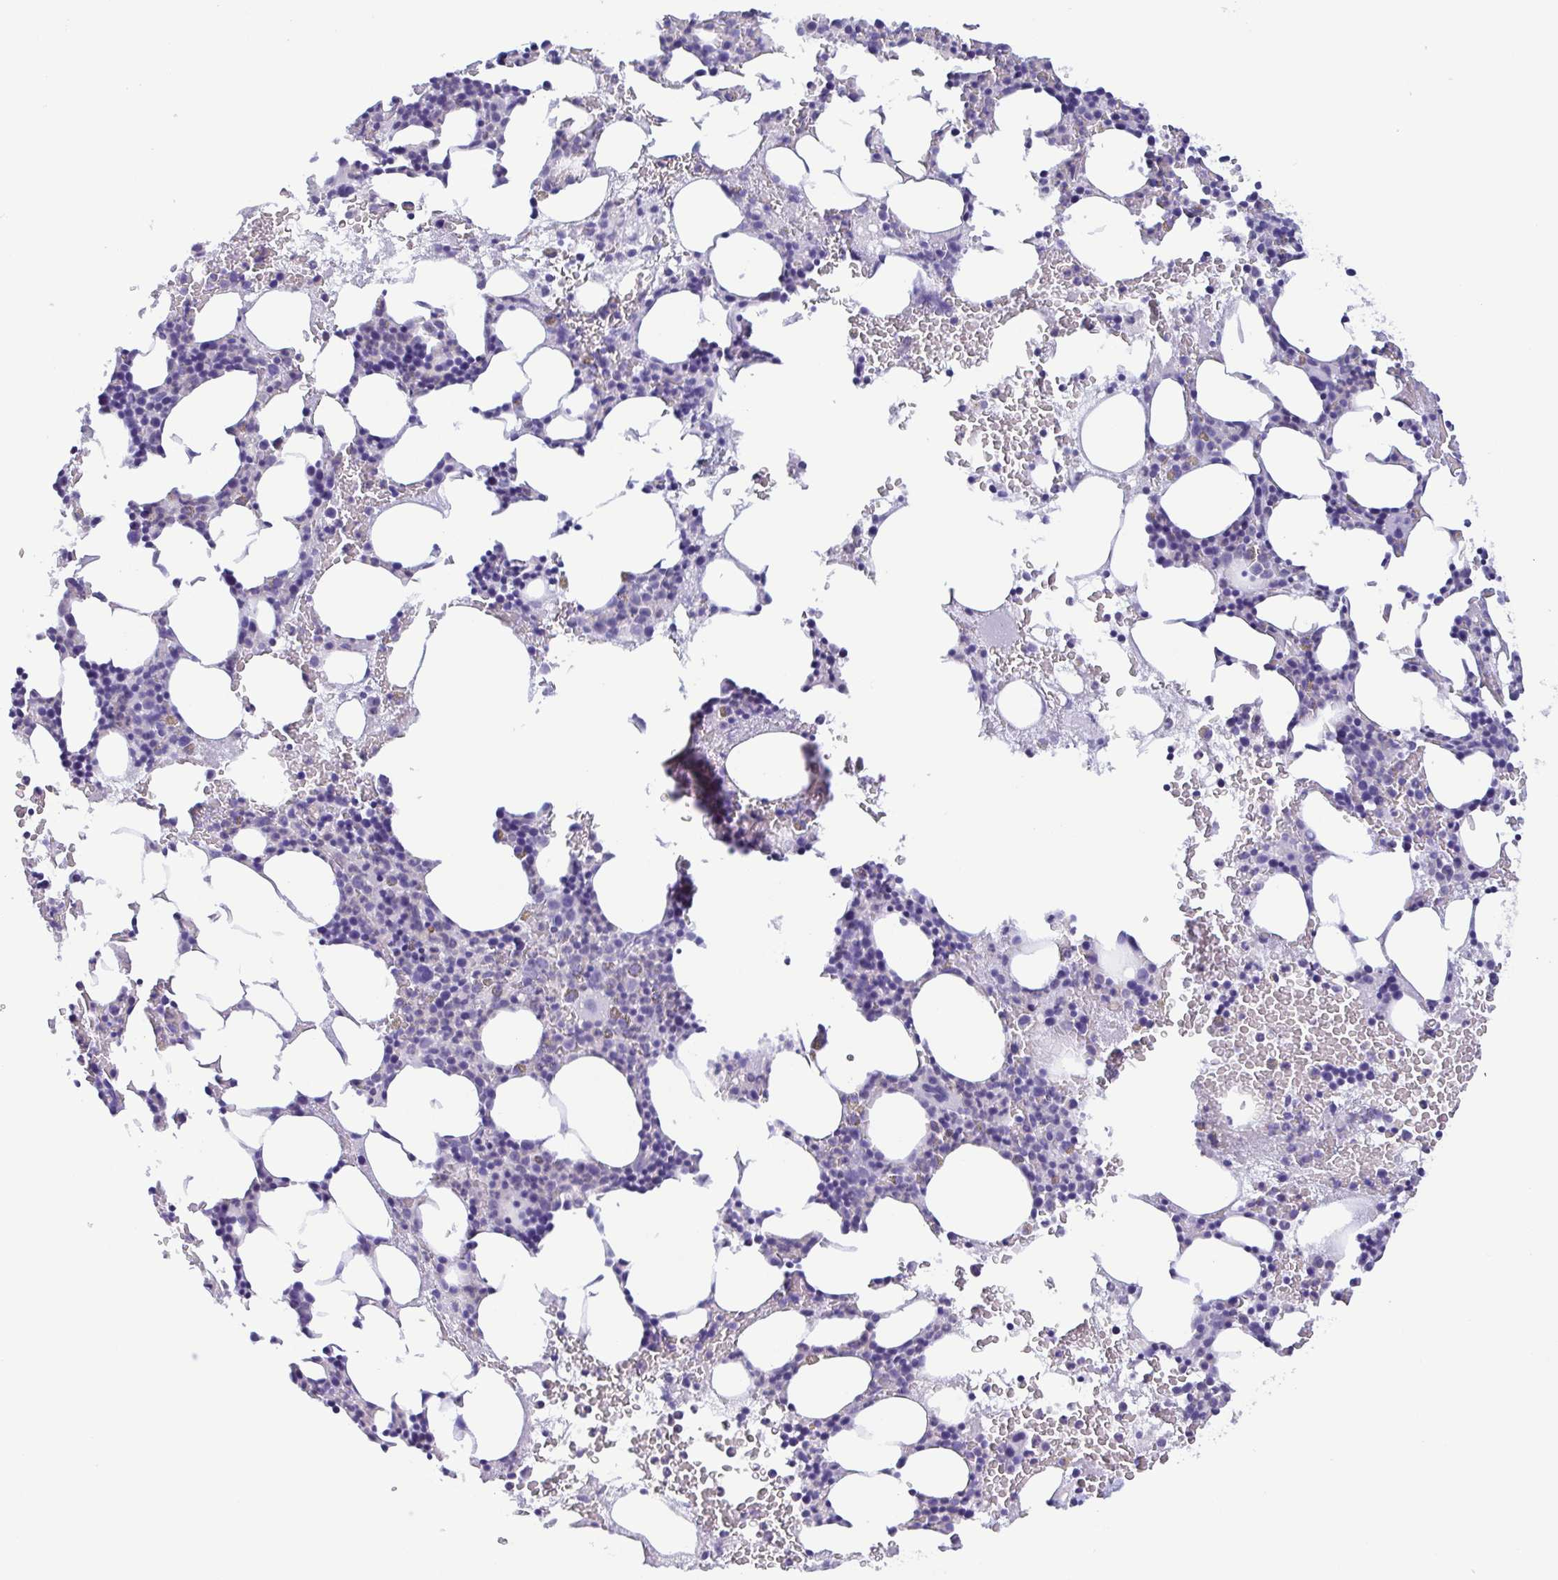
{"staining": {"intensity": "negative", "quantity": "none", "location": "none"}, "tissue": "bone marrow", "cell_type": "Hematopoietic cells", "image_type": "normal", "snomed": [{"axis": "morphology", "description": "Normal tissue, NOS"}, {"axis": "topography", "description": "Bone marrow"}], "caption": "Bone marrow was stained to show a protein in brown. There is no significant positivity in hematopoietic cells. The staining was performed using DAB (3,3'-diaminobenzidine) to visualize the protein expression in brown, while the nuclei were stained in blue with hematoxylin (Magnification: 20x).", "gene": "LDHC", "patient": {"sex": "female", "age": 72}}